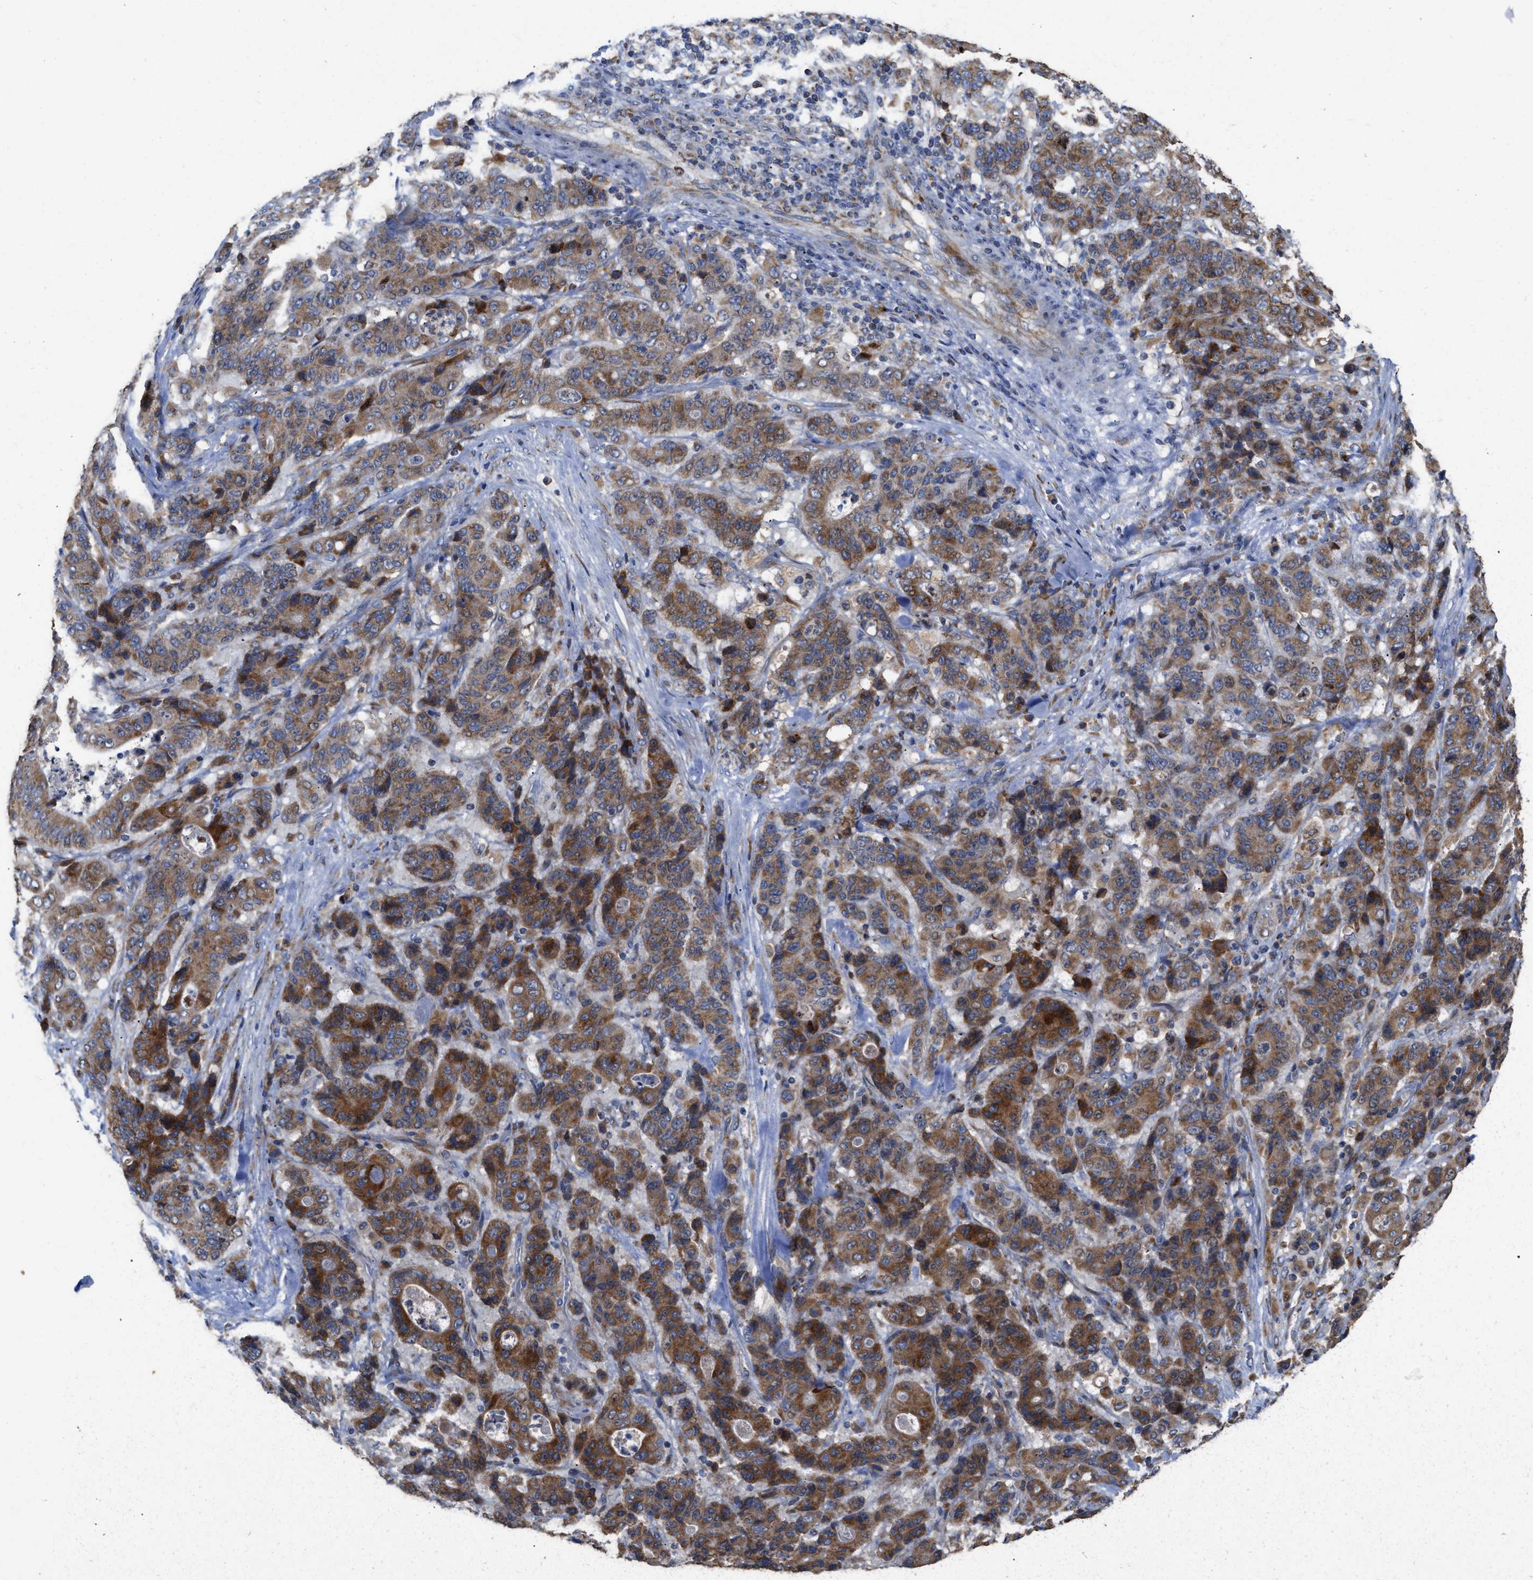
{"staining": {"intensity": "strong", "quantity": ">75%", "location": "cytoplasmic/membranous"}, "tissue": "stomach cancer", "cell_type": "Tumor cells", "image_type": "cancer", "snomed": [{"axis": "morphology", "description": "Adenocarcinoma, NOS"}, {"axis": "topography", "description": "Stomach"}], "caption": "This image shows stomach adenocarcinoma stained with IHC to label a protein in brown. The cytoplasmic/membranous of tumor cells show strong positivity for the protein. Nuclei are counter-stained blue.", "gene": "AK2", "patient": {"sex": "female", "age": 73}}